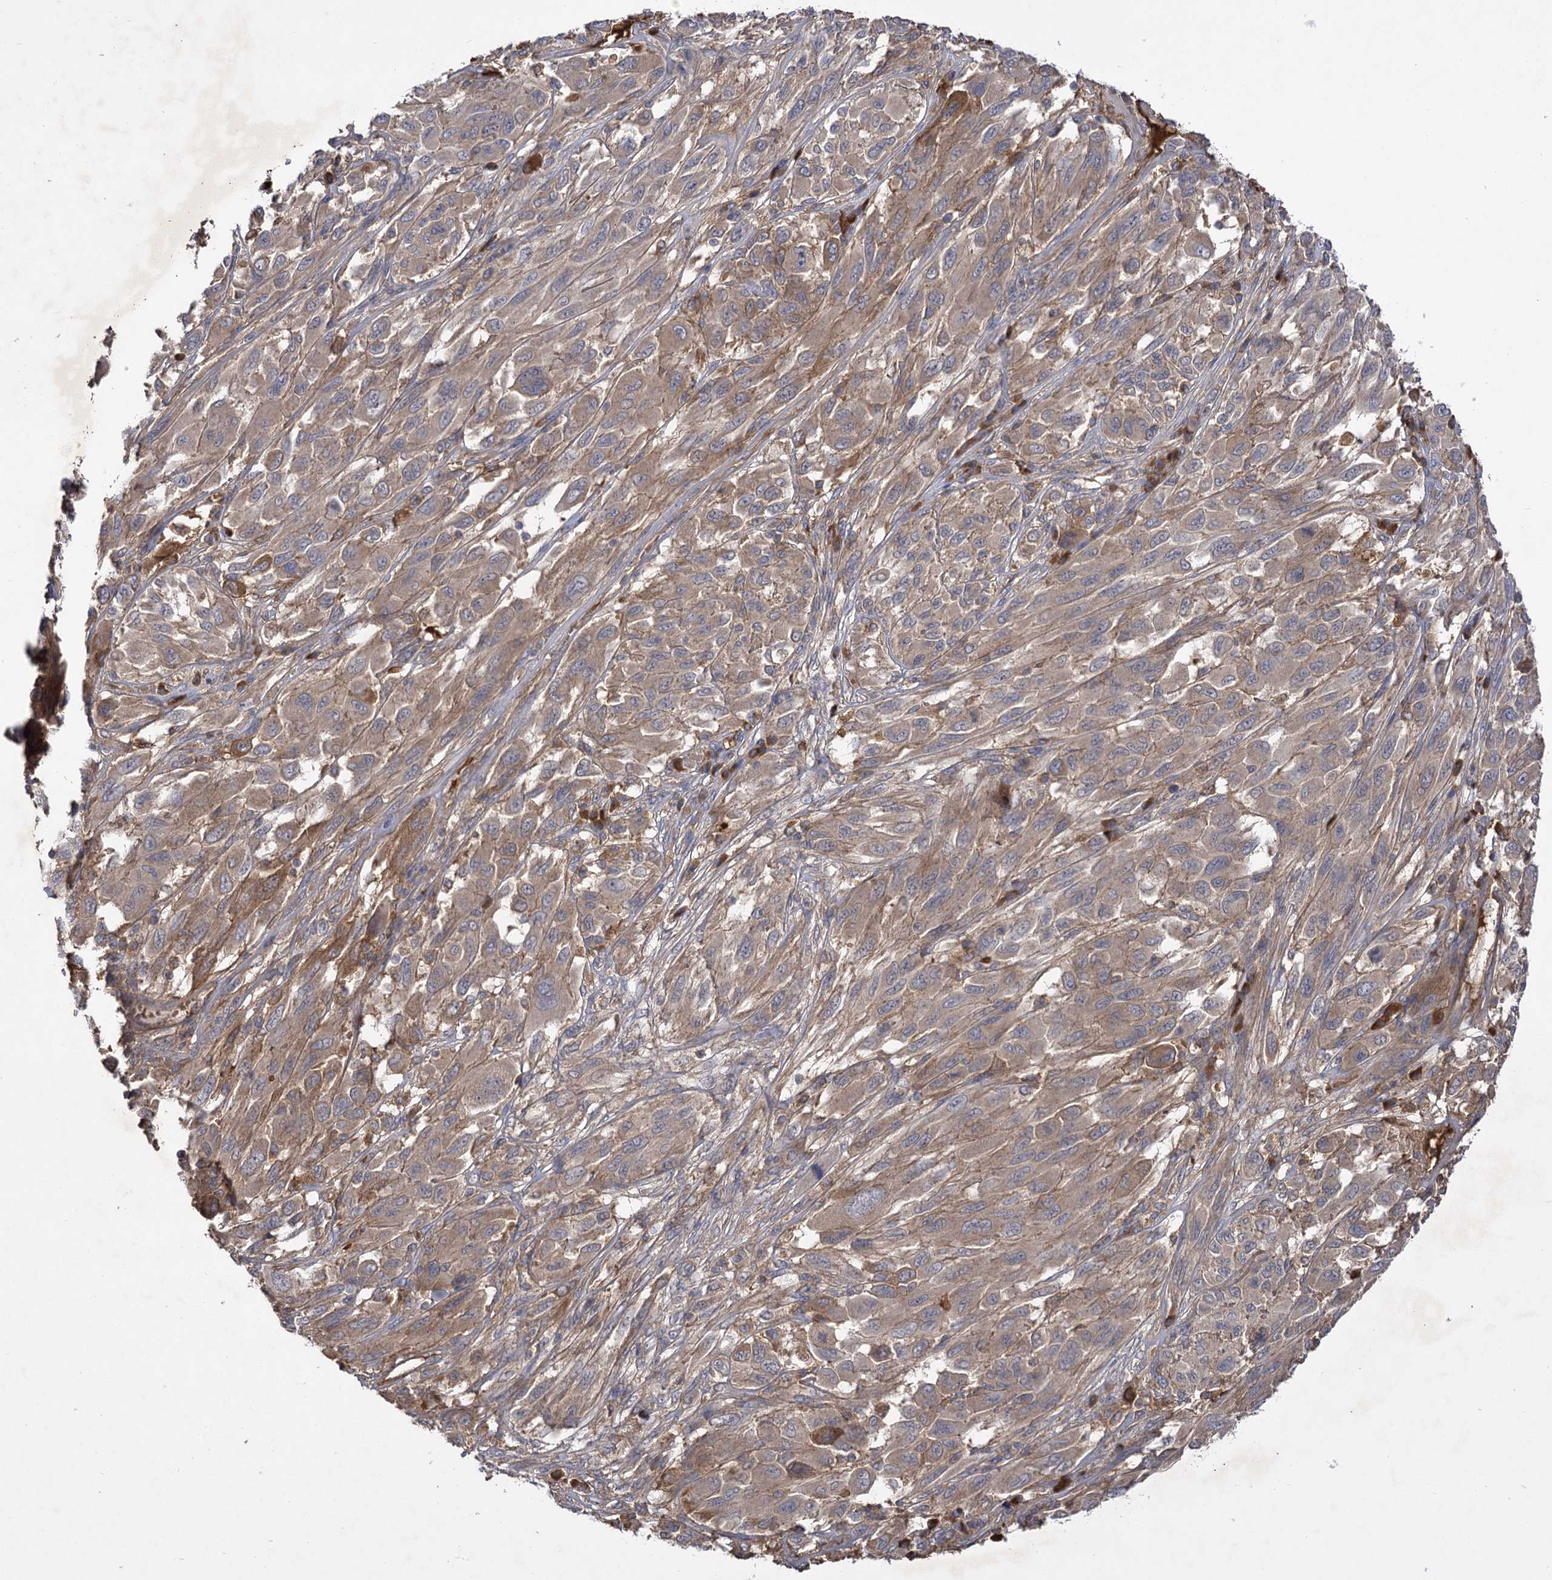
{"staining": {"intensity": "weak", "quantity": "25%-75%", "location": "cytoplasmic/membranous"}, "tissue": "melanoma", "cell_type": "Tumor cells", "image_type": "cancer", "snomed": [{"axis": "morphology", "description": "Malignant melanoma, NOS"}, {"axis": "topography", "description": "Skin"}], "caption": "Approximately 25%-75% of tumor cells in human malignant melanoma demonstrate weak cytoplasmic/membranous protein expression as visualized by brown immunohistochemical staining.", "gene": "USP50", "patient": {"sex": "female", "age": 91}}